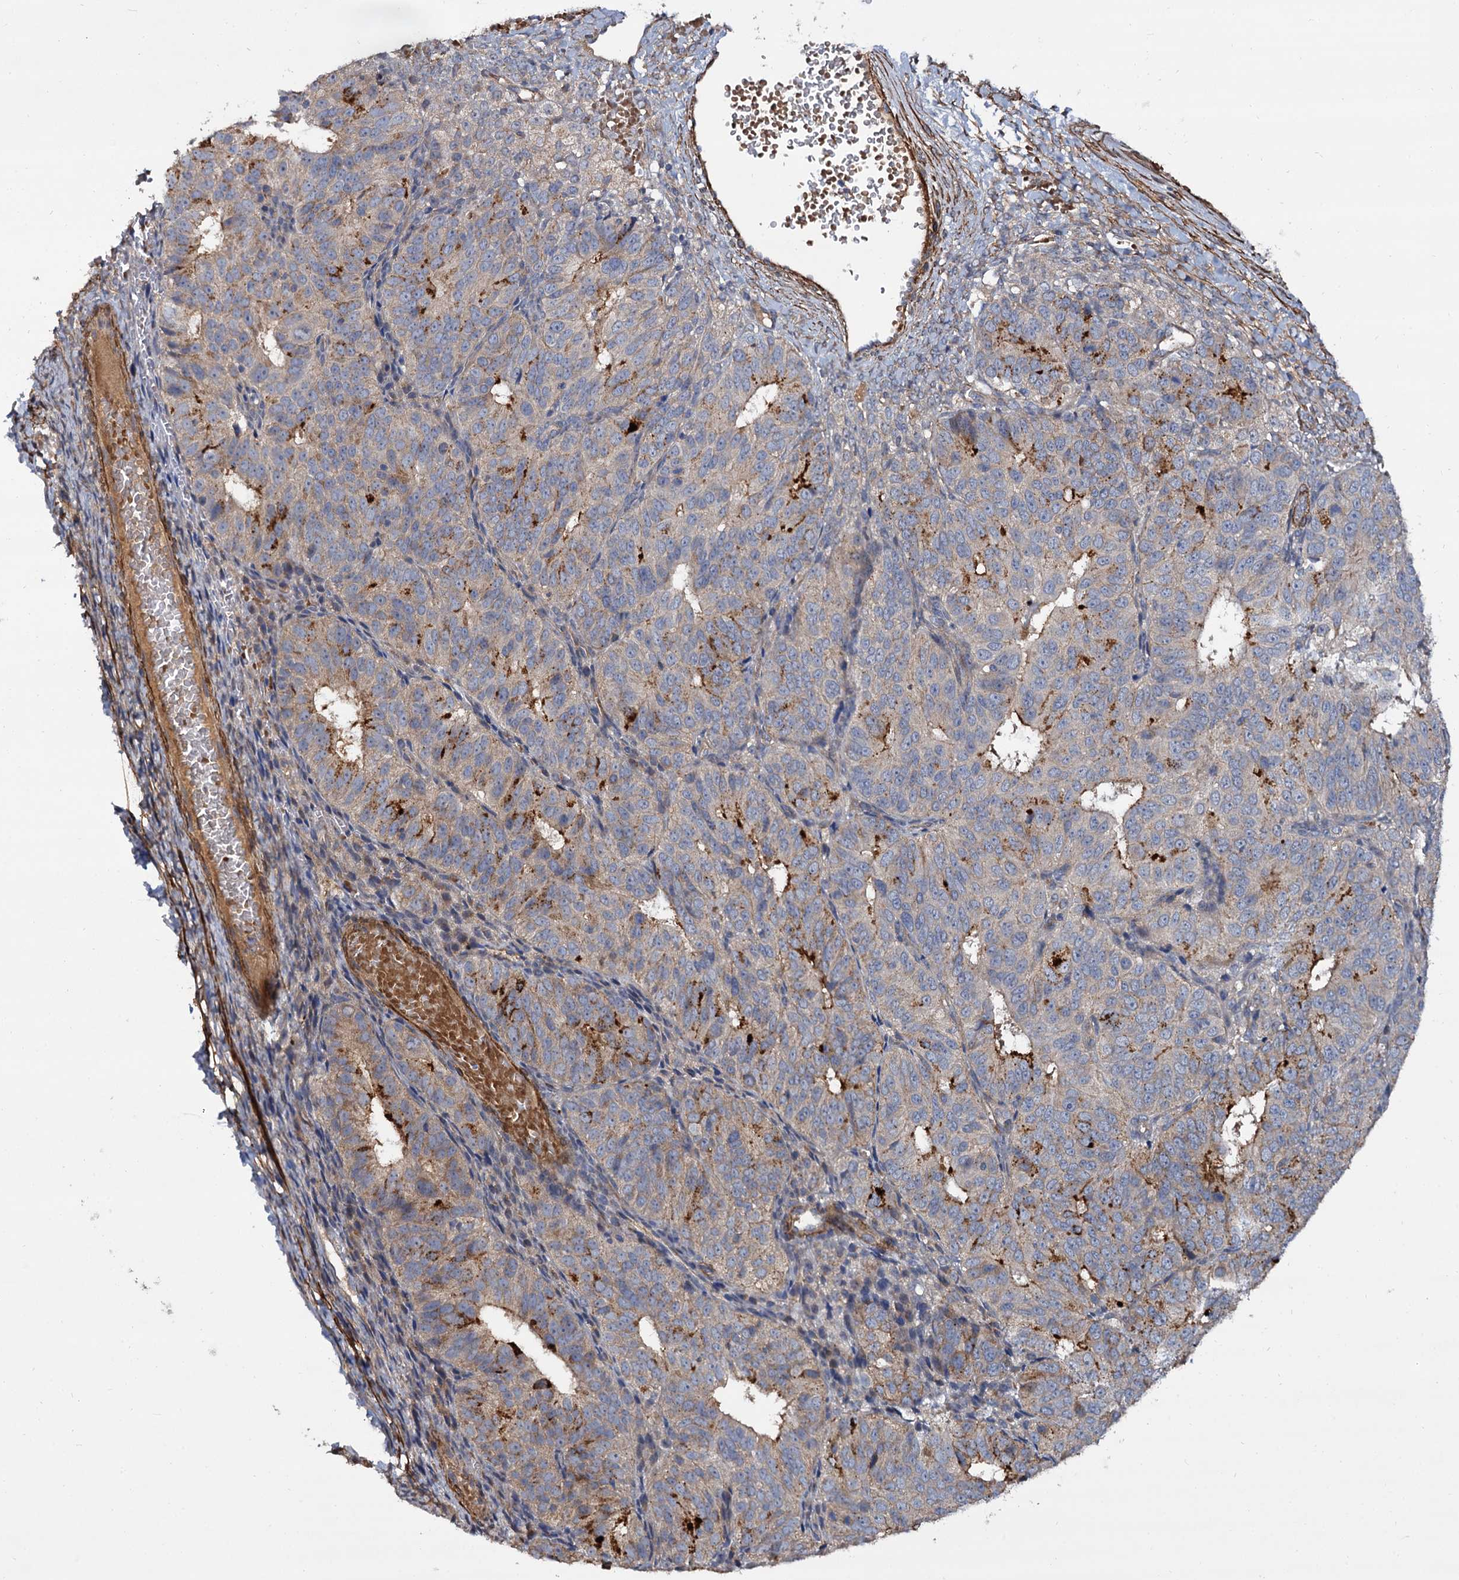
{"staining": {"intensity": "moderate", "quantity": "<25%", "location": "cytoplasmic/membranous"}, "tissue": "ovarian cancer", "cell_type": "Tumor cells", "image_type": "cancer", "snomed": [{"axis": "morphology", "description": "Carcinoma, endometroid"}, {"axis": "topography", "description": "Ovary"}], "caption": "This micrograph demonstrates immunohistochemistry staining of human ovarian cancer, with low moderate cytoplasmic/membranous positivity in about <25% of tumor cells.", "gene": "ISM2", "patient": {"sex": "female", "age": 51}}